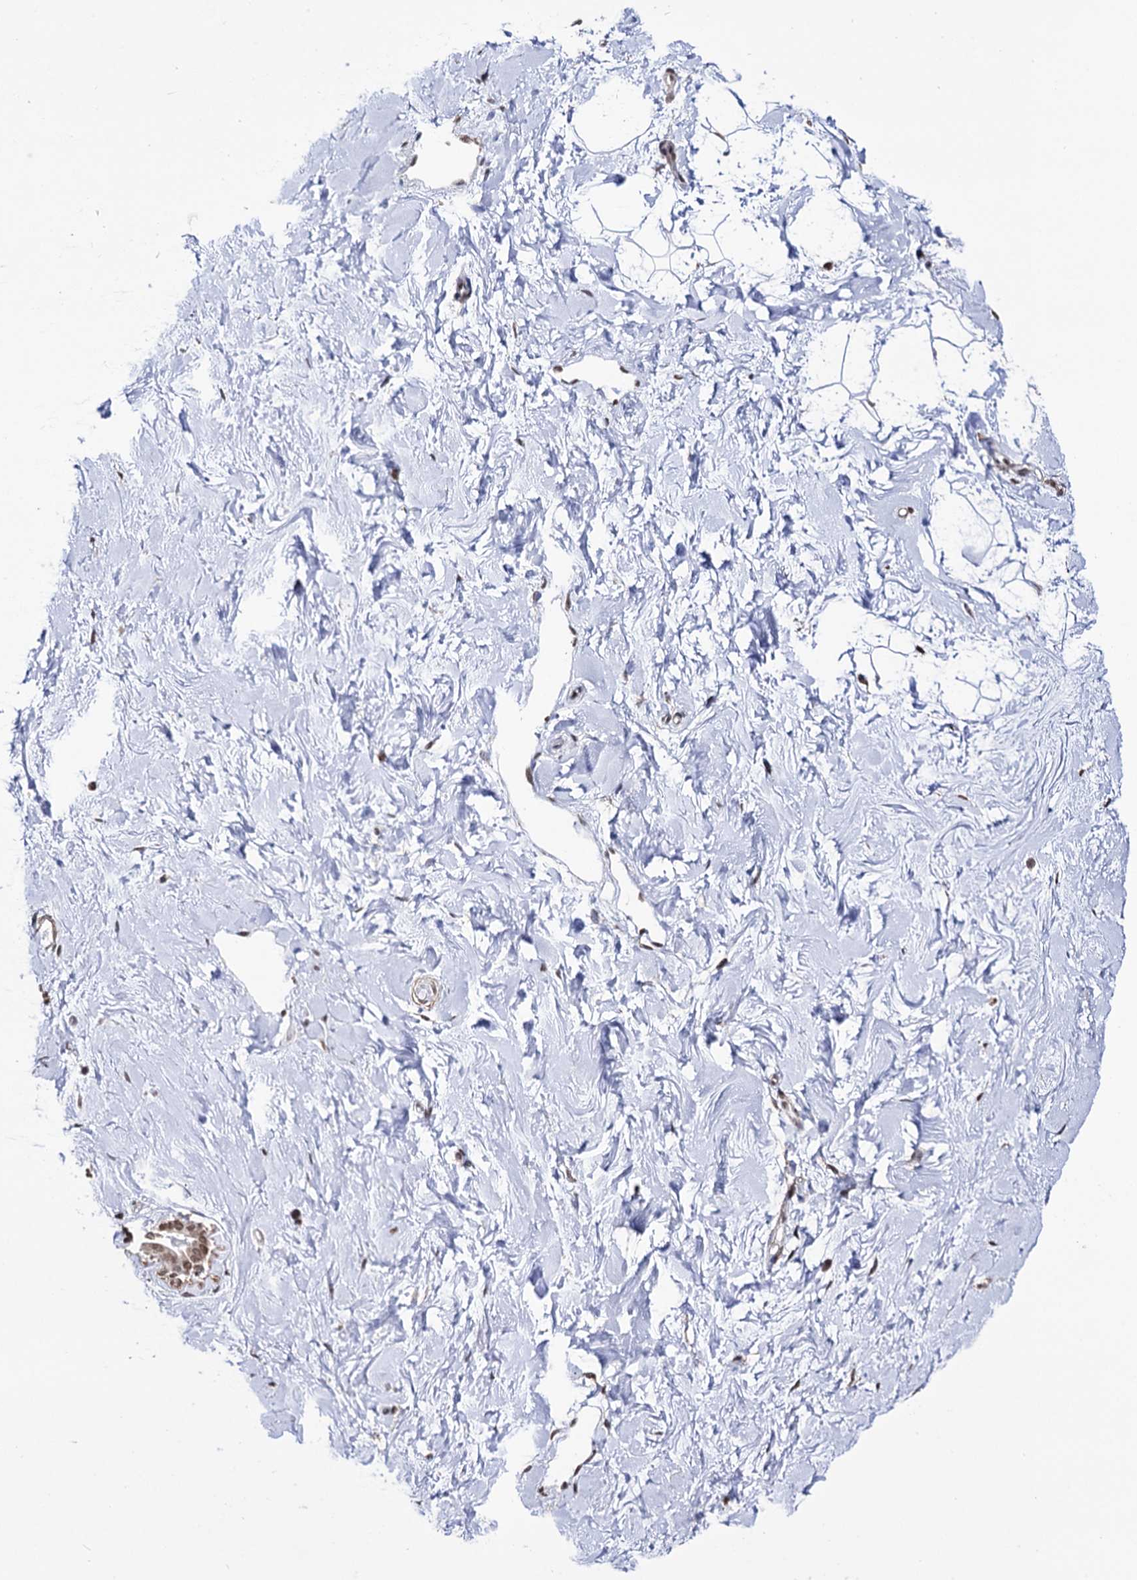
{"staining": {"intensity": "moderate", "quantity": ">75%", "location": "nuclear"}, "tissue": "breast", "cell_type": "Adipocytes", "image_type": "normal", "snomed": [{"axis": "morphology", "description": "Normal tissue, NOS"}, {"axis": "morphology", "description": "Adenoma, NOS"}, {"axis": "topography", "description": "Breast"}], "caption": "This is a histology image of IHC staining of normal breast, which shows moderate expression in the nuclear of adipocytes.", "gene": "ABHD10", "patient": {"sex": "female", "age": 23}}